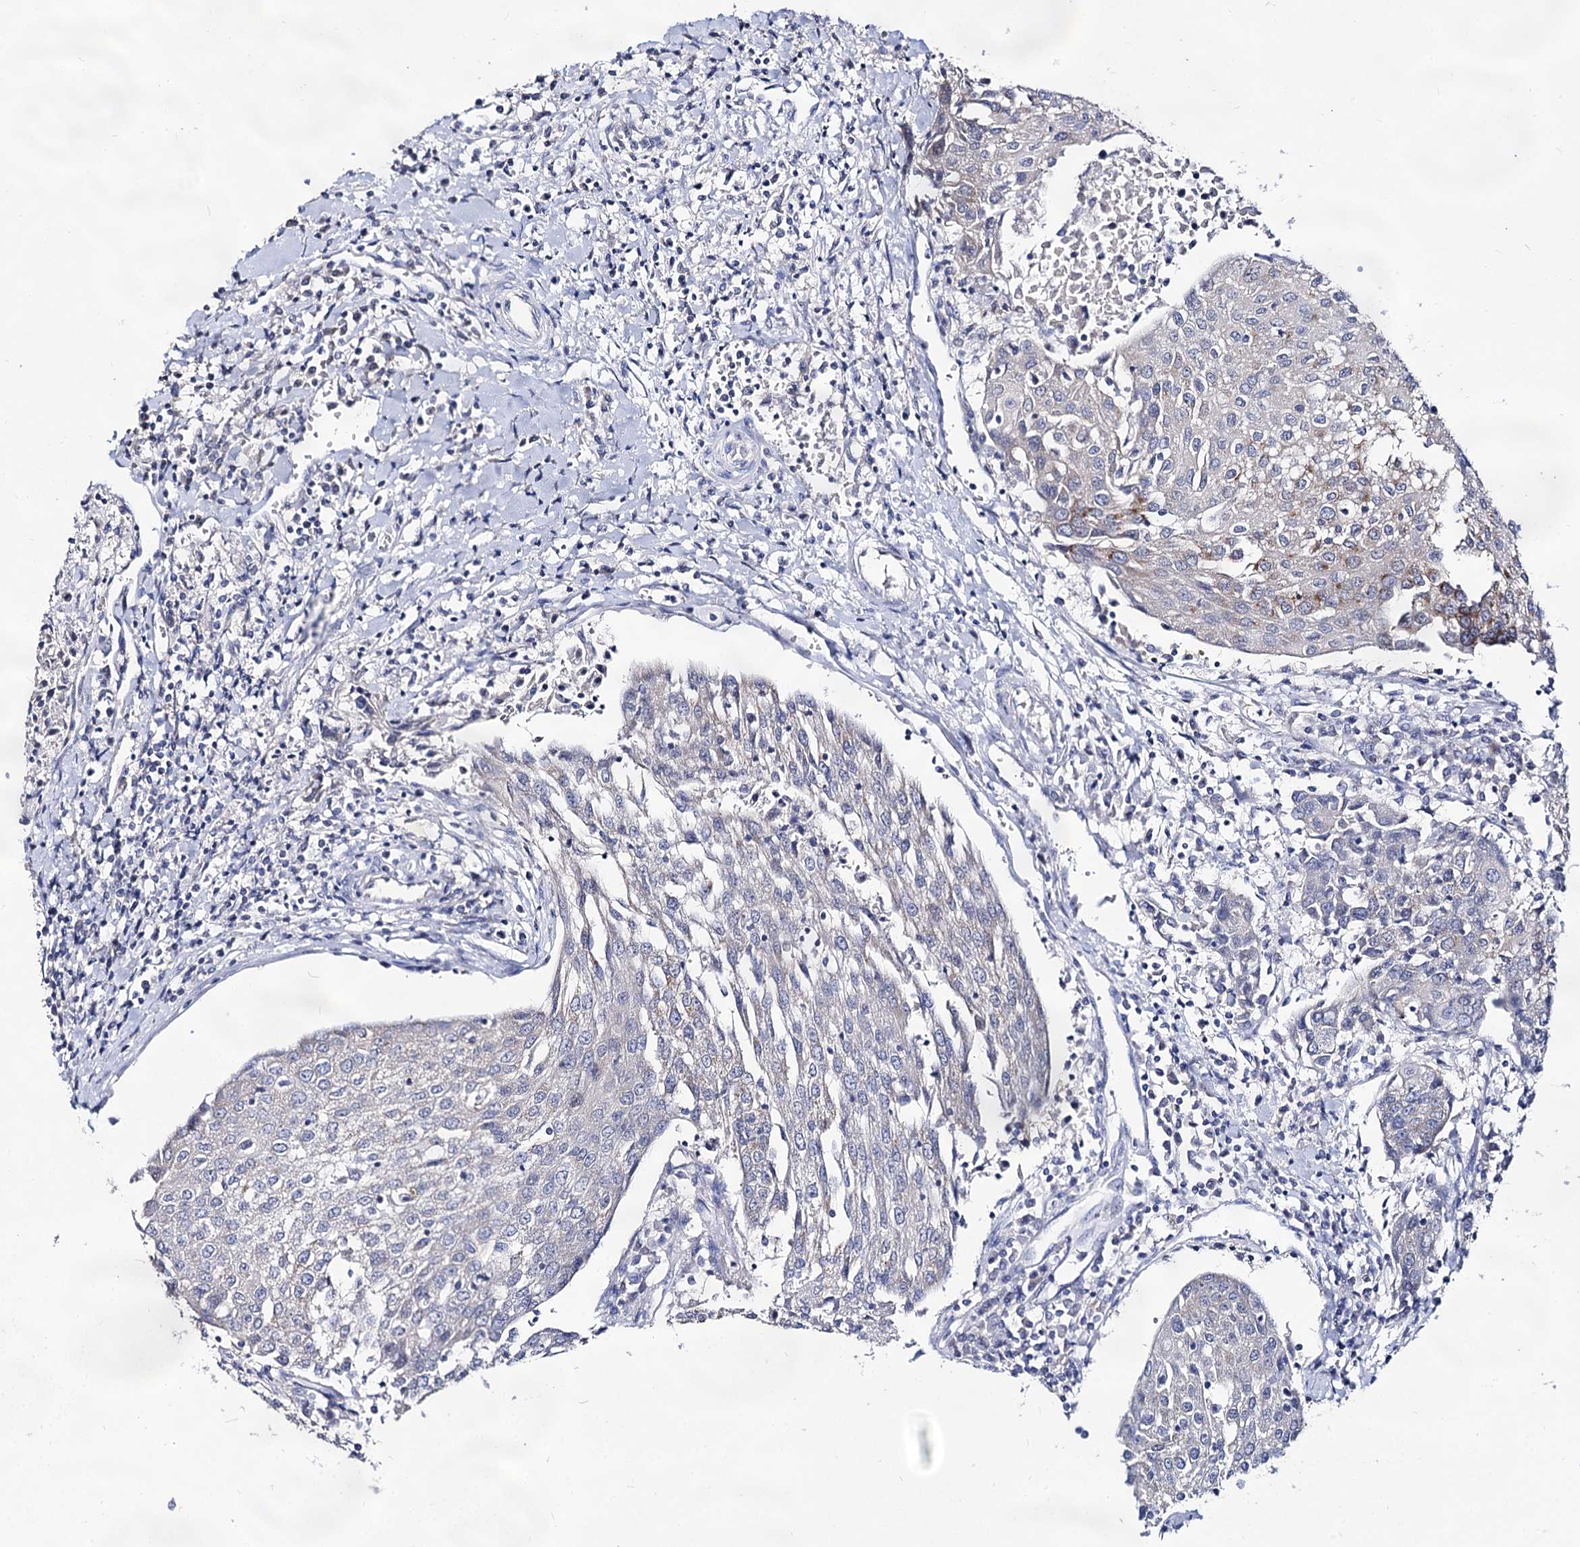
{"staining": {"intensity": "negative", "quantity": "none", "location": "none"}, "tissue": "urothelial cancer", "cell_type": "Tumor cells", "image_type": "cancer", "snomed": [{"axis": "morphology", "description": "Urothelial carcinoma, High grade"}, {"axis": "topography", "description": "Urinary bladder"}], "caption": "Tumor cells are negative for protein expression in human urothelial carcinoma (high-grade).", "gene": "ARFIP2", "patient": {"sex": "female", "age": 85}}